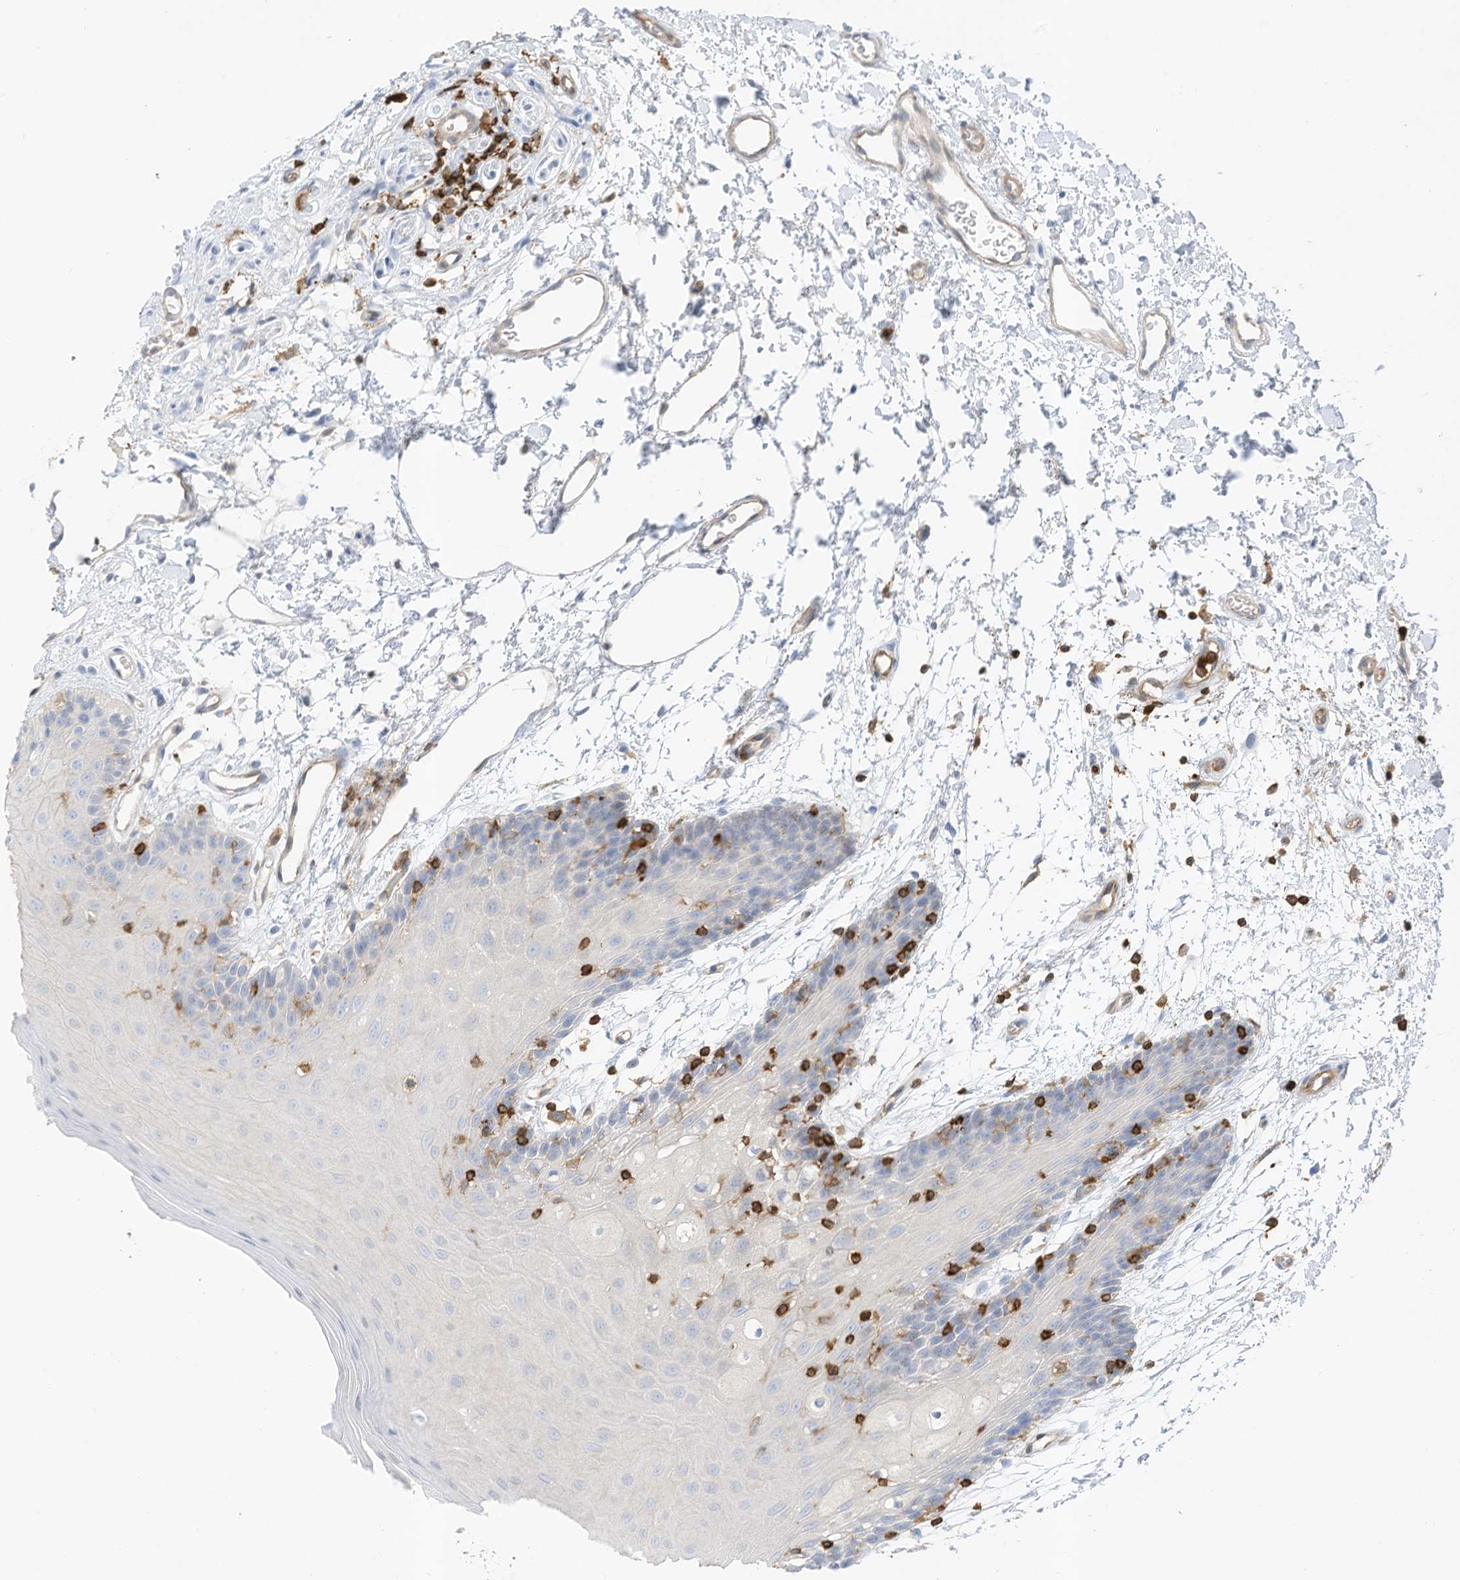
{"staining": {"intensity": "negative", "quantity": "none", "location": "none"}, "tissue": "oral mucosa", "cell_type": "Squamous epithelial cells", "image_type": "normal", "snomed": [{"axis": "morphology", "description": "Normal tissue, NOS"}, {"axis": "topography", "description": "Skeletal muscle"}, {"axis": "topography", "description": "Oral tissue"}, {"axis": "topography", "description": "Salivary gland"}, {"axis": "topography", "description": "Peripheral nerve tissue"}], "caption": "Immunohistochemical staining of unremarkable human oral mucosa demonstrates no significant expression in squamous epithelial cells. (DAB immunohistochemistry visualized using brightfield microscopy, high magnification).", "gene": "ARHGAP25", "patient": {"sex": "male", "age": 54}}